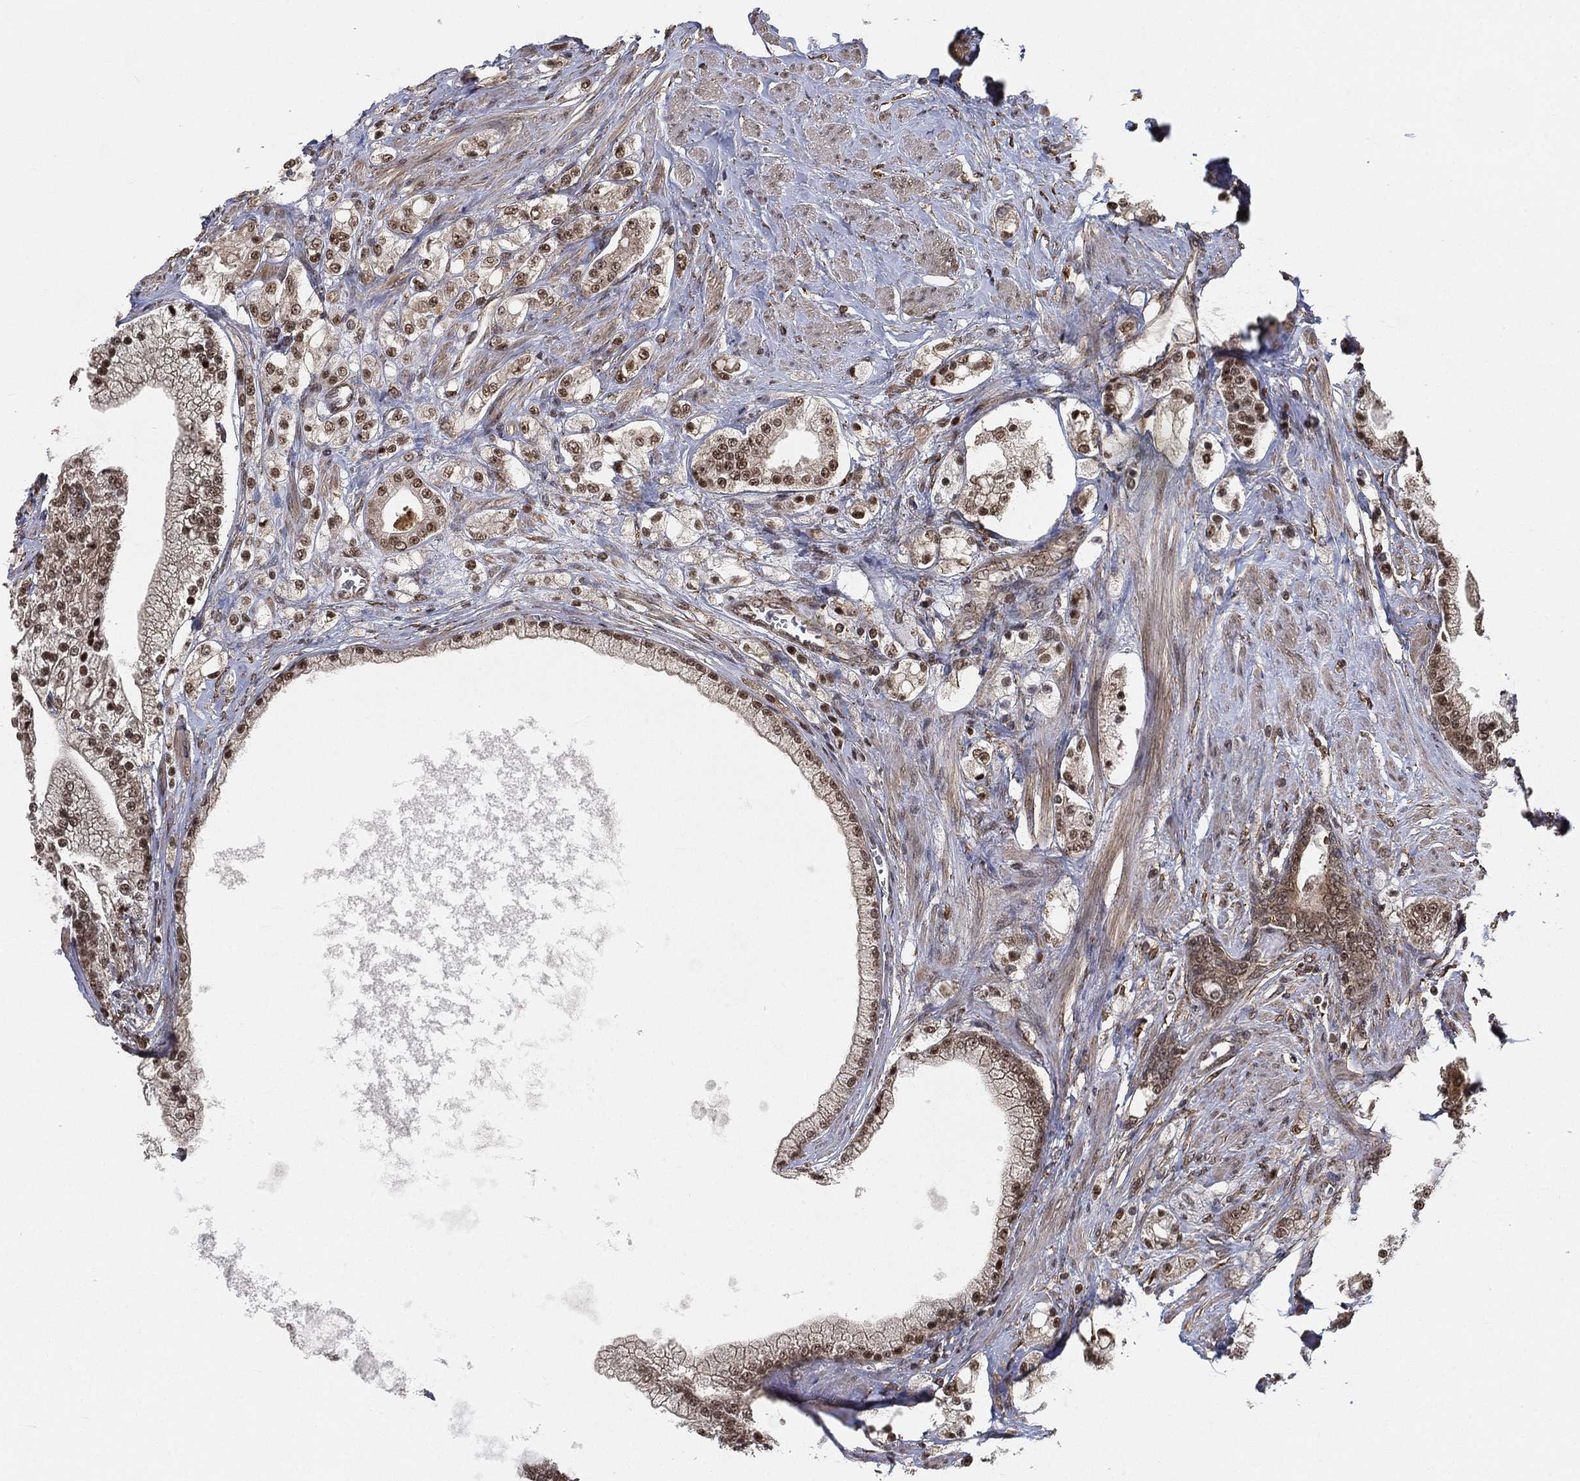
{"staining": {"intensity": "strong", "quantity": ">75%", "location": "nuclear"}, "tissue": "prostate cancer", "cell_type": "Tumor cells", "image_type": "cancer", "snomed": [{"axis": "morphology", "description": "Adenocarcinoma, NOS"}, {"axis": "topography", "description": "Prostate and seminal vesicle, NOS"}, {"axis": "topography", "description": "Prostate"}], "caption": "IHC image of neoplastic tissue: human prostate cancer stained using immunohistochemistry exhibits high levels of strong protein expression localized specifically in the nuclear of tumor cells, appearing as a nuclear brown color.", "gene": "RSRC2", "patient": {"sex": "male", "age": 67}}